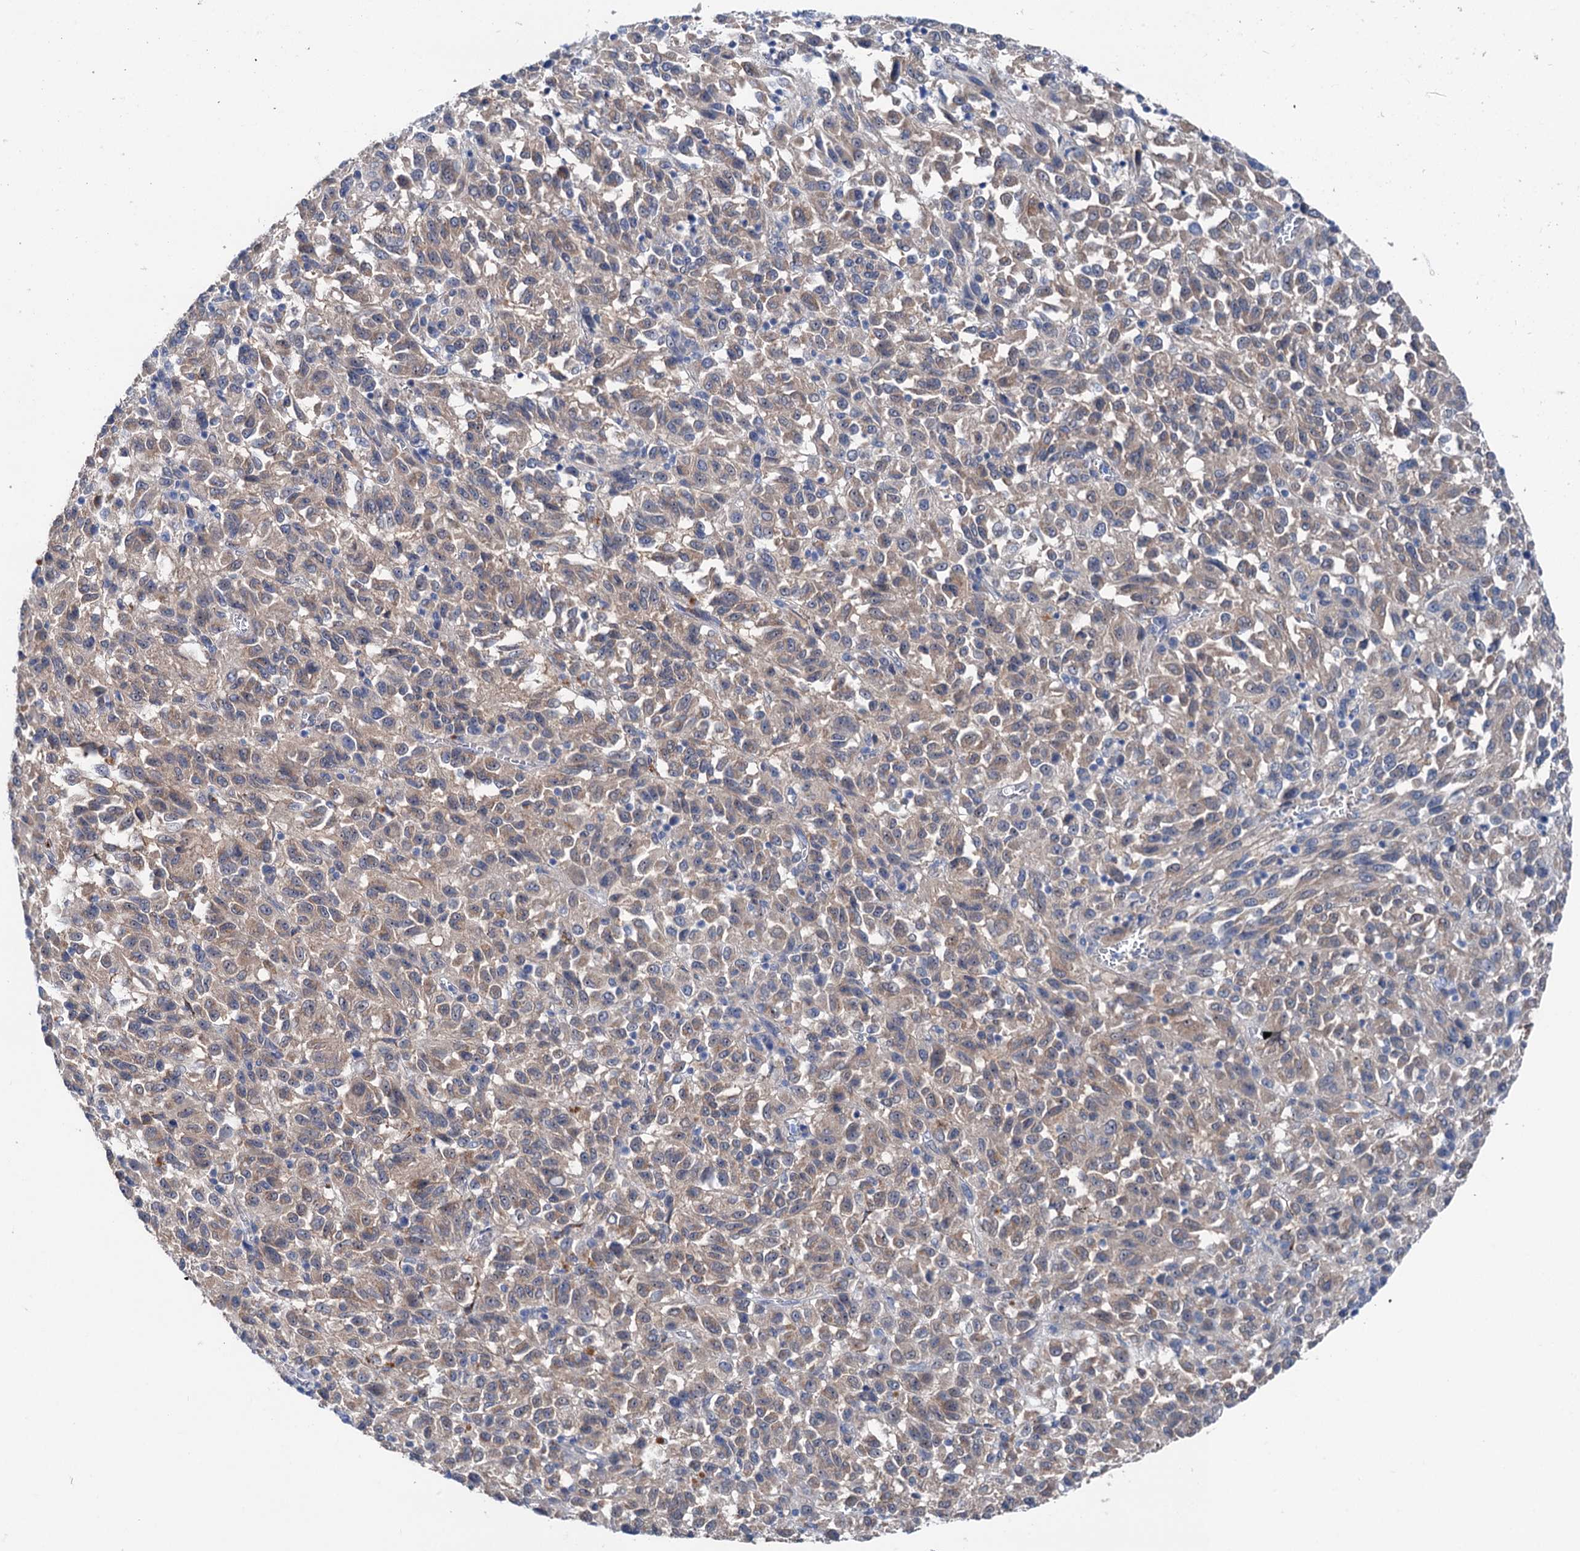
{"staining": {"intensity": "weak", "quantity": "25%-75%", "location": "cytoplasmic/membranous"}, "tissue": "melanoma", "cell_type": "Tumor cells", "image_type": "cancer", "snomed": [{"axis": "morphology", "description": "Malignant melanoma, Metastatic site"}, {"axis": "topography", "description": "Lung"}], "caption": "Melanoma was stained to show a protein in brown. There is low levels of weak cytoplasmic/membranous positivity in approximately 25%-75% of tumor cells.", "gene": "SHROOM1", "patient": {"sex": "male", "age": 64}}